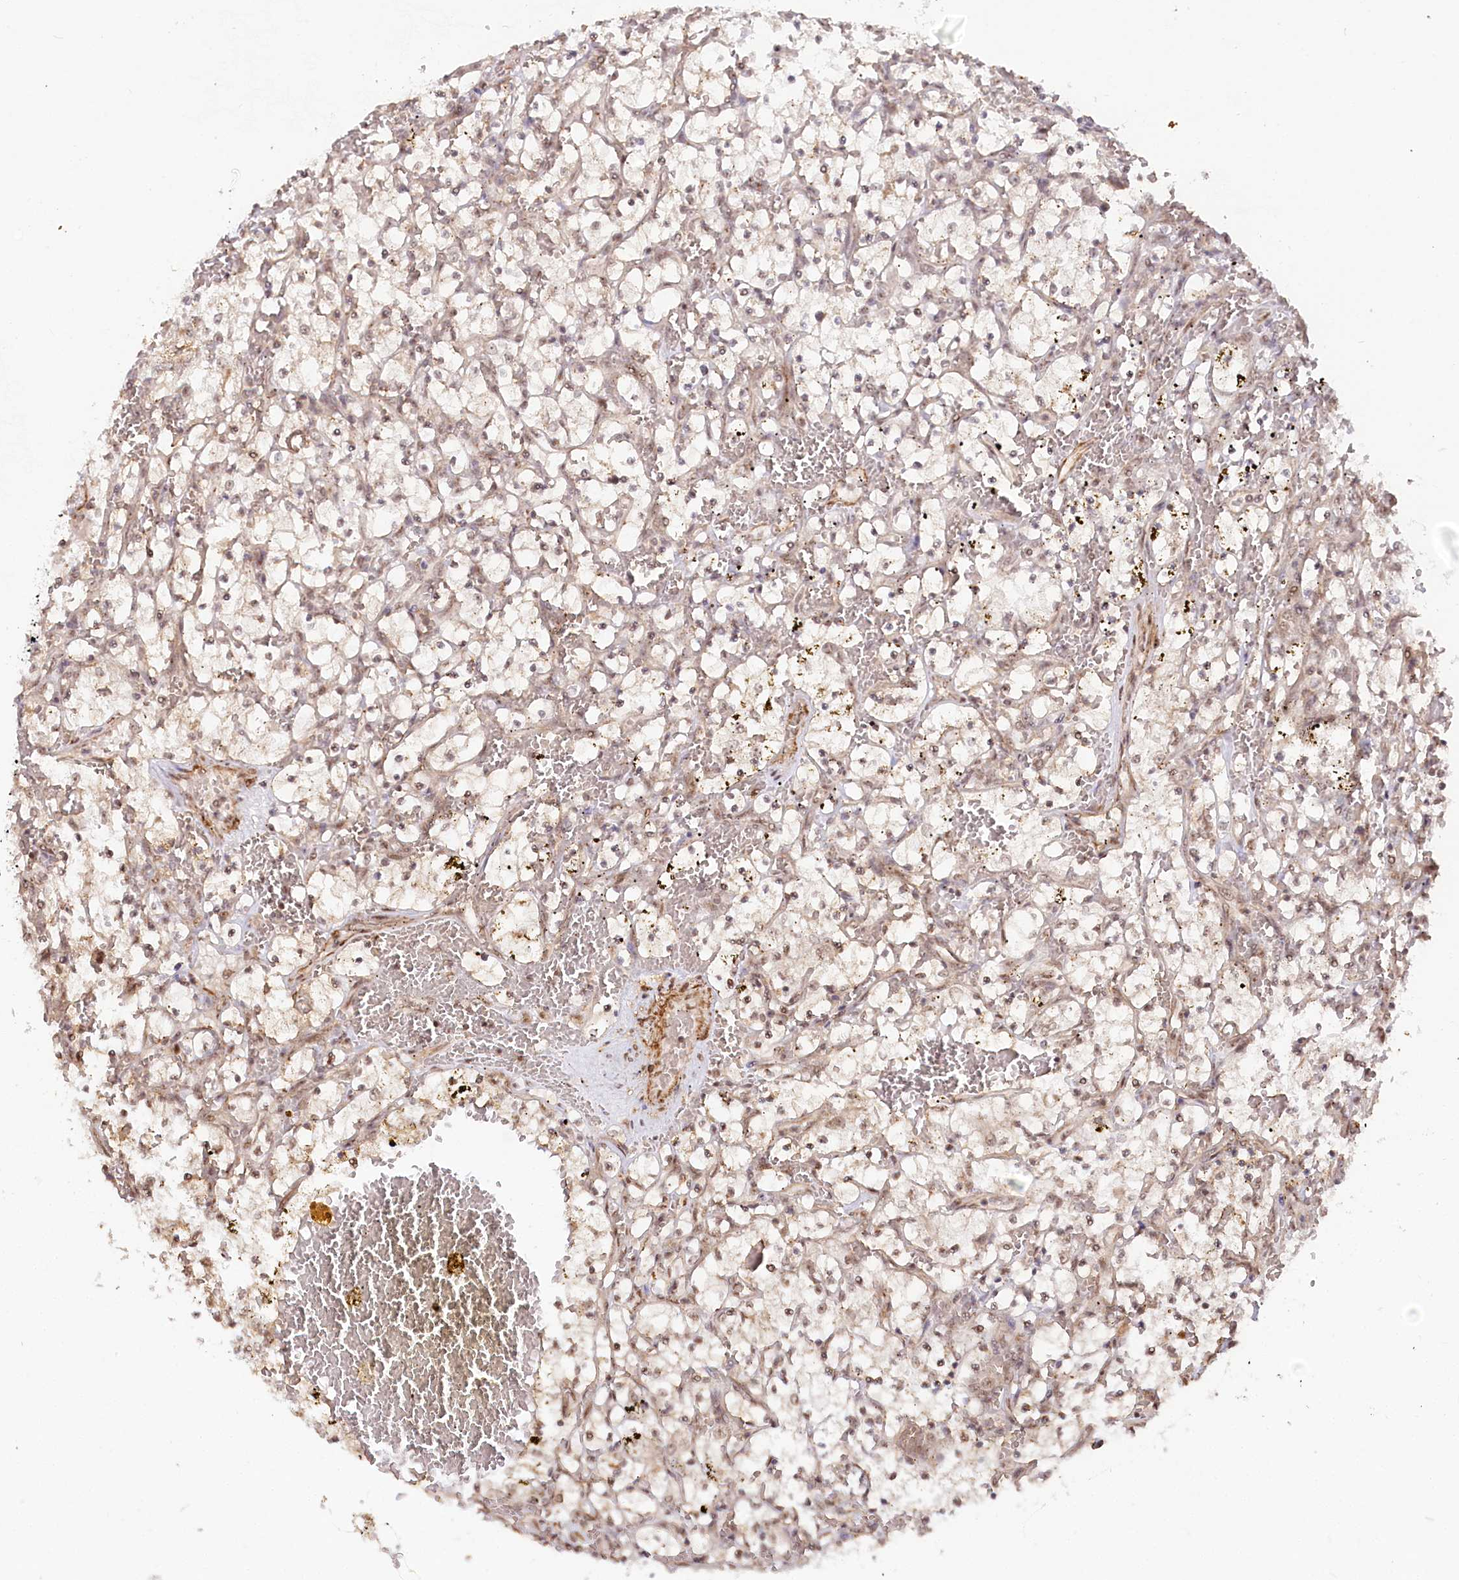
{"staining": {"intensity": "weak", "quantity": "25%-75%", "location": "nuclear"}, "tissue": "renal cancer", "cell_type": "Tumor cells", "image_type": "cancer", "snomed": [{"axis": "morphology", "description": "Adenocarcinoma, NOS"}, {"axis": "topography", "description": "Kidney"}], "caption": "Brown immunohistochemical staining in human renal cancer shows weak nuclear staining in about 25%-75% of tumor cells.", "gene": "GNL3L", "patient": {"sex": "female", "age": 69}}